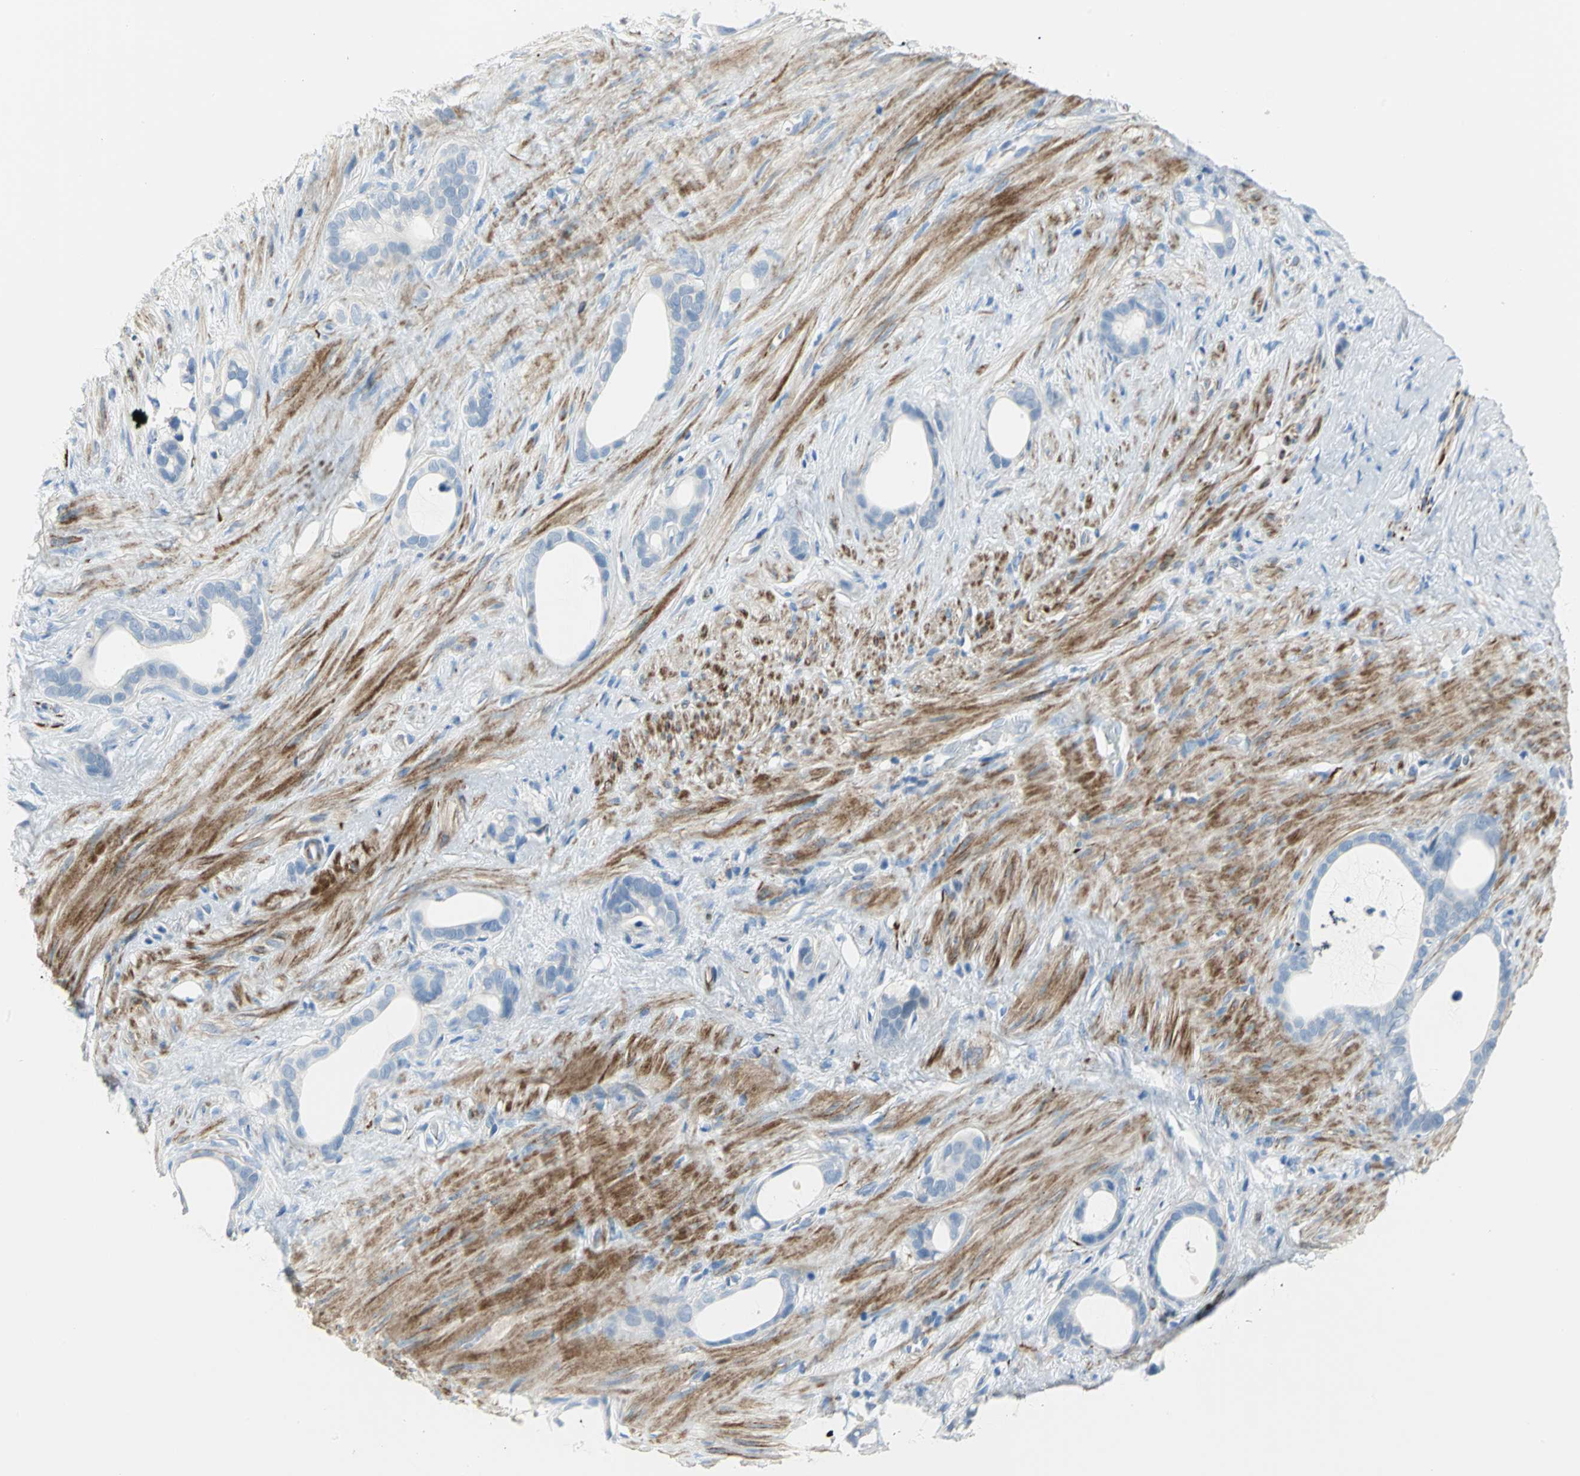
{"staining": {"intensity": "negative", "quantity": "none", "location": "none"}, "tissue": "stomach cancer", "cell_type": "Tumor cells", "image_type": "cancer", "snomed": [{"axis": "morphology", "description": "Adenocarcinoma, NOS"}, {"axis": "topography", "description": "Stomach"}], "caption": "Human stomach adenocarcinoma stained for a protein using immunohistochemistry reveals no expression in tumor cells.", "gene": "ALOX15", "patient": {"sex": "female", "age": 75}}